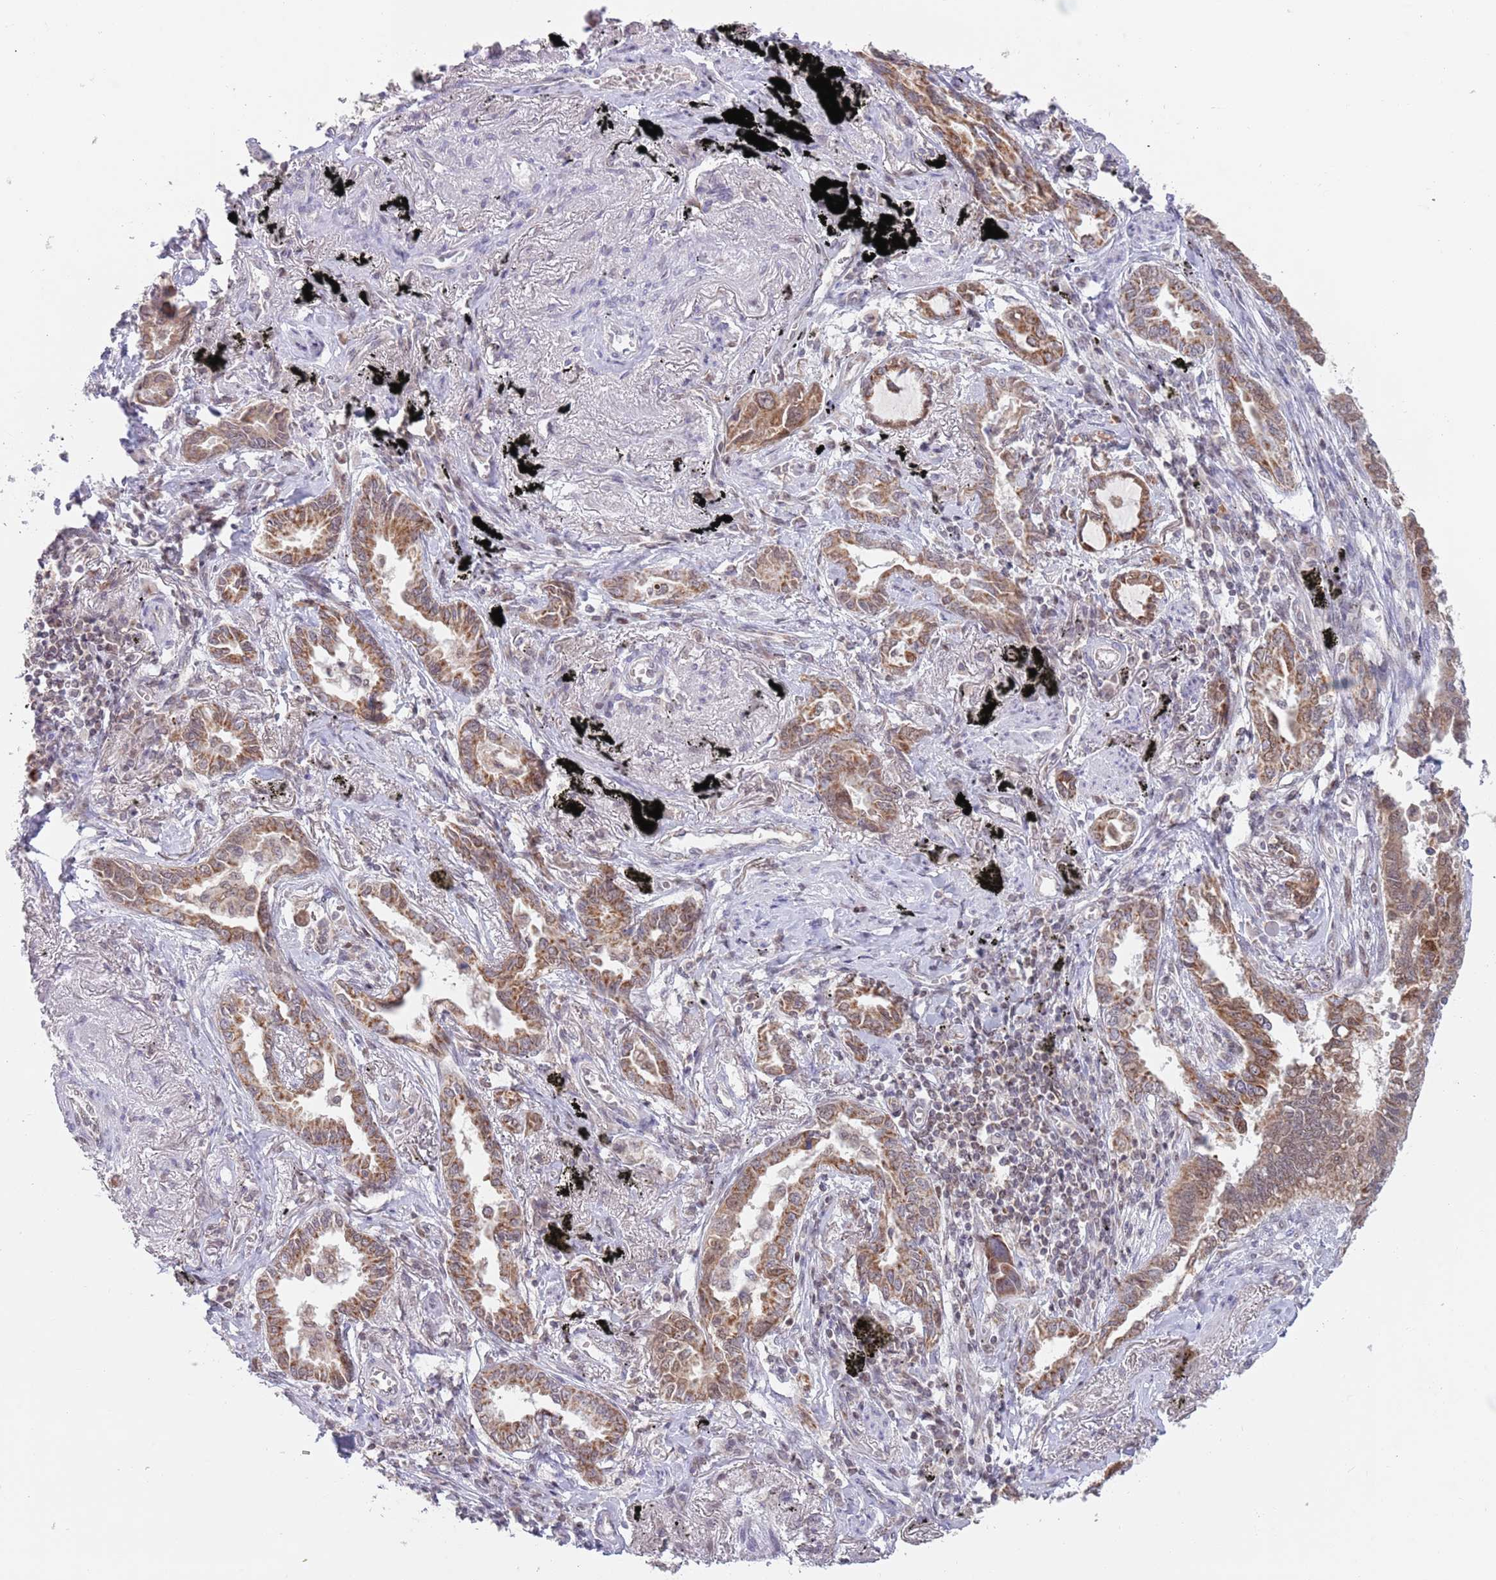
{"staining": {"intensity": "strong", "quantity": ">75%", "location": "cytoplasmic/membranous"}, "tissue": "lung cancer", "cell_type": "Tumor cells", "image_type": "cancer", "snomed": [{"axis": "morphology", "description": "Adenocarcinoma, NOS"}, {"axis": "topography", "description": "Lung"}], "caption": "A brown stain labels strong cytoplasmic/membranous expression of a protein in human adenocarcinoma (lung) tumor cells.", "gene": "TIMM13", "patient": {"sex": "male", "age": 67}}